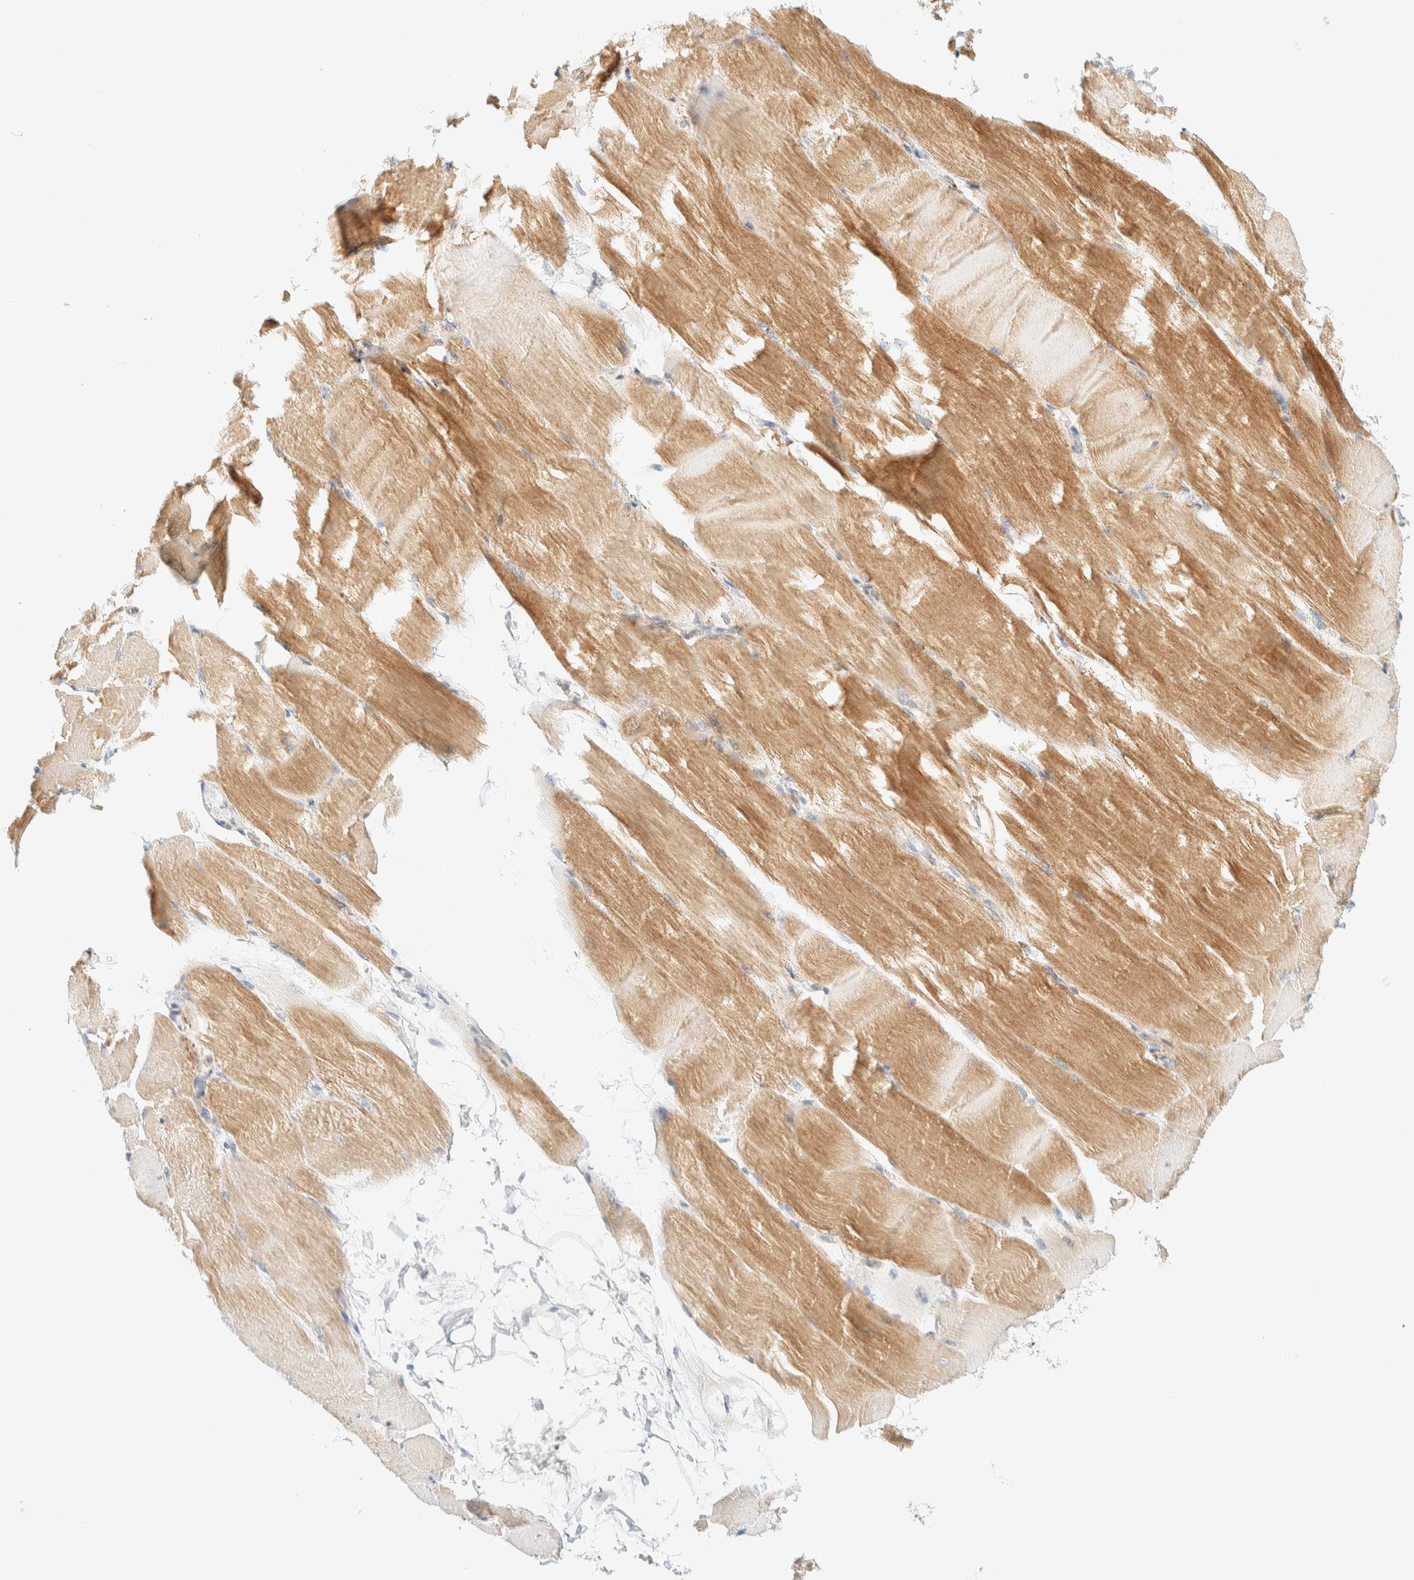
{"staining": {"intensity": "moderate", "quantity": ">75%", "location": "cytoplasmic/membranous"}, "tissue": "skeletal muscle", "cell_type": "Myocytes", "image_type": "normal", "snomed": [{"axis": "morphology", "description": "Normal tissue, NOS"}, {"axis": "topography", "description": "Skeletal muscle"}, {"axis": "topography", "description": "Parathyroid gland"}], "caption": "Skeletal muscle was stained to show a protein in brown. There is medium levels of moderate cytoplasmic/membranous staining in approximately >75% of myocytes. Using DAB (brown) and hematoxylin (blue) stains, captured at high magnification using brightfield microscopy.", "gene": "PPM1K", "patient": {"sex": "female", "age": 37}}